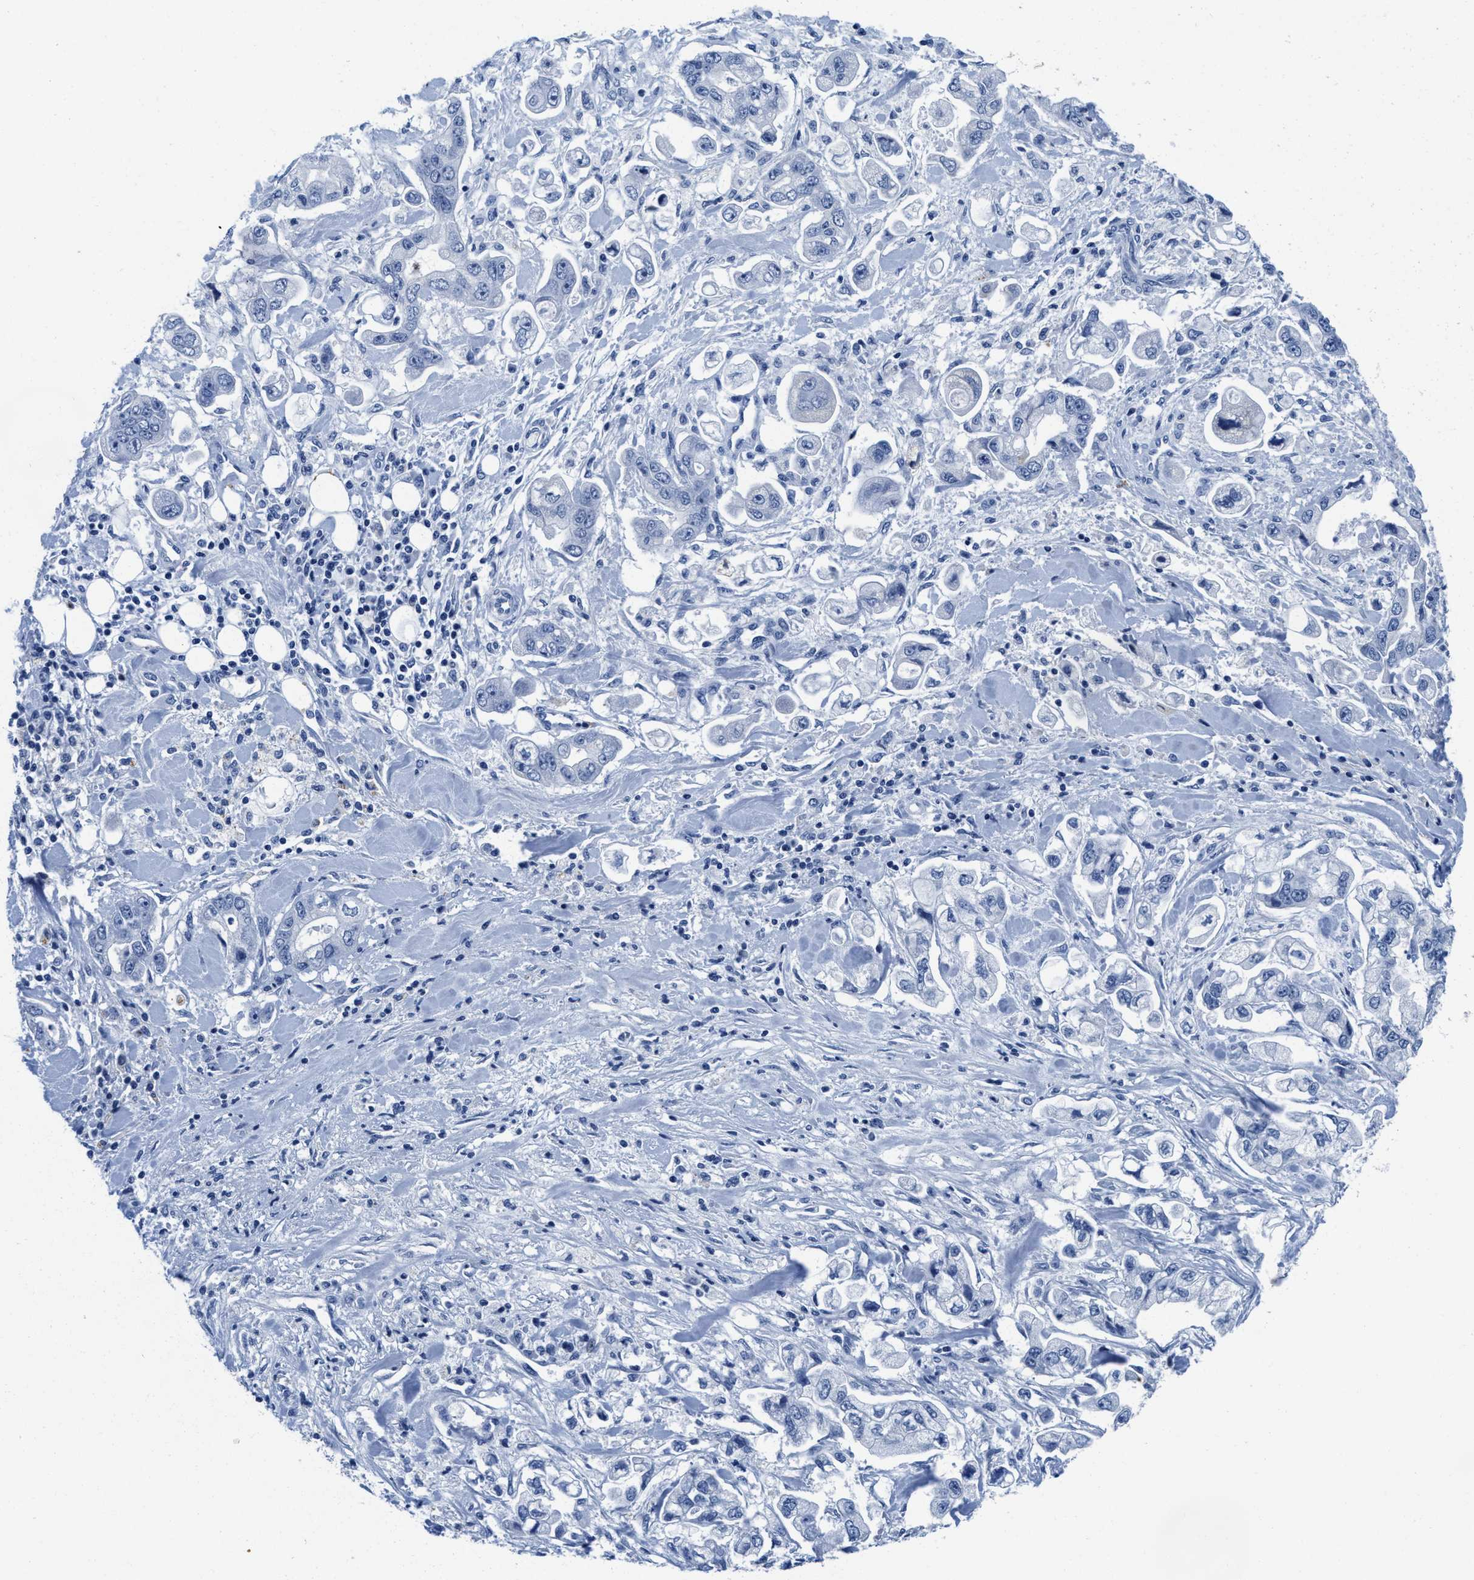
{"staining": {"intensity": "negative", "quantity": "none", "location": "none"}, "tissue": "stomach cancer", "cell_type": "Tumor cells", "image_type": "cancer", "snomed": [{"axis": "morphology", "description": "Normal tissue, NOS"}, {"axis": "morphology", "description": "Adenocarcinoma, NOS"}, {"axis": "topography", "description": "Stomach"}], "caption": "DAB (3,3'-diaminobenzidine) immunohistochemical staining of stomach cancer demonstrates no significant expression in tumor cells.", "gene": "TTC3", "patient": {"sex": "male", "age": 62}}